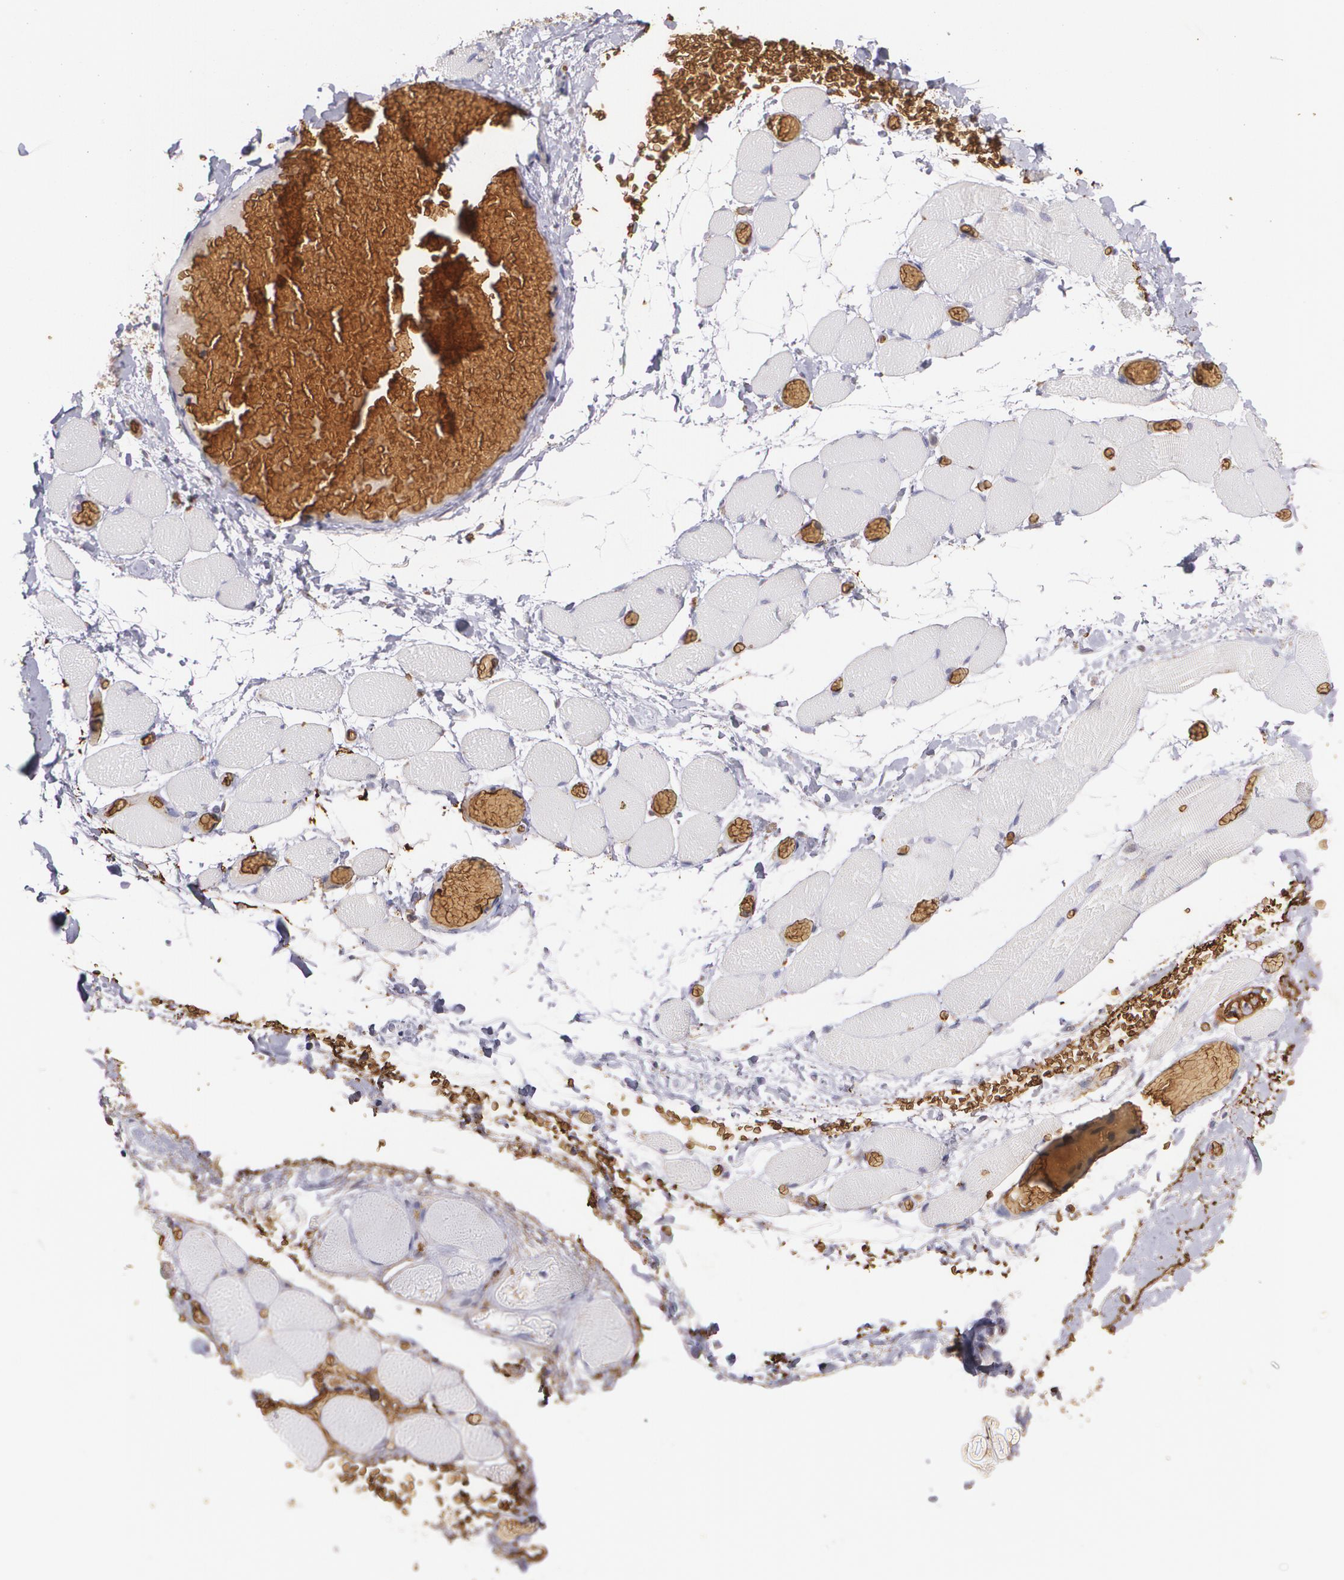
{"staining": {"intensity": "negative", "quantity": "none", "location": "none"}, "tissue": "skeletal muscle", "cell_type": "Myocytes", "image_type": "normal", "snomed": [{"axis": "morphology", "description": "Normal tissue, NOS"}, {"axis": "topography", "description": "Skeletal muscle"}, {"axis": "topography", "description": "Soft tissue"}], "caption": "IHC photomicrograph of unremarkable human skeletal muscle stained for a protein (brown), which demonstrates no staining in myocytes.", "gene": "SLC2A1", "patient": {"sex": "female", "age": 58}}